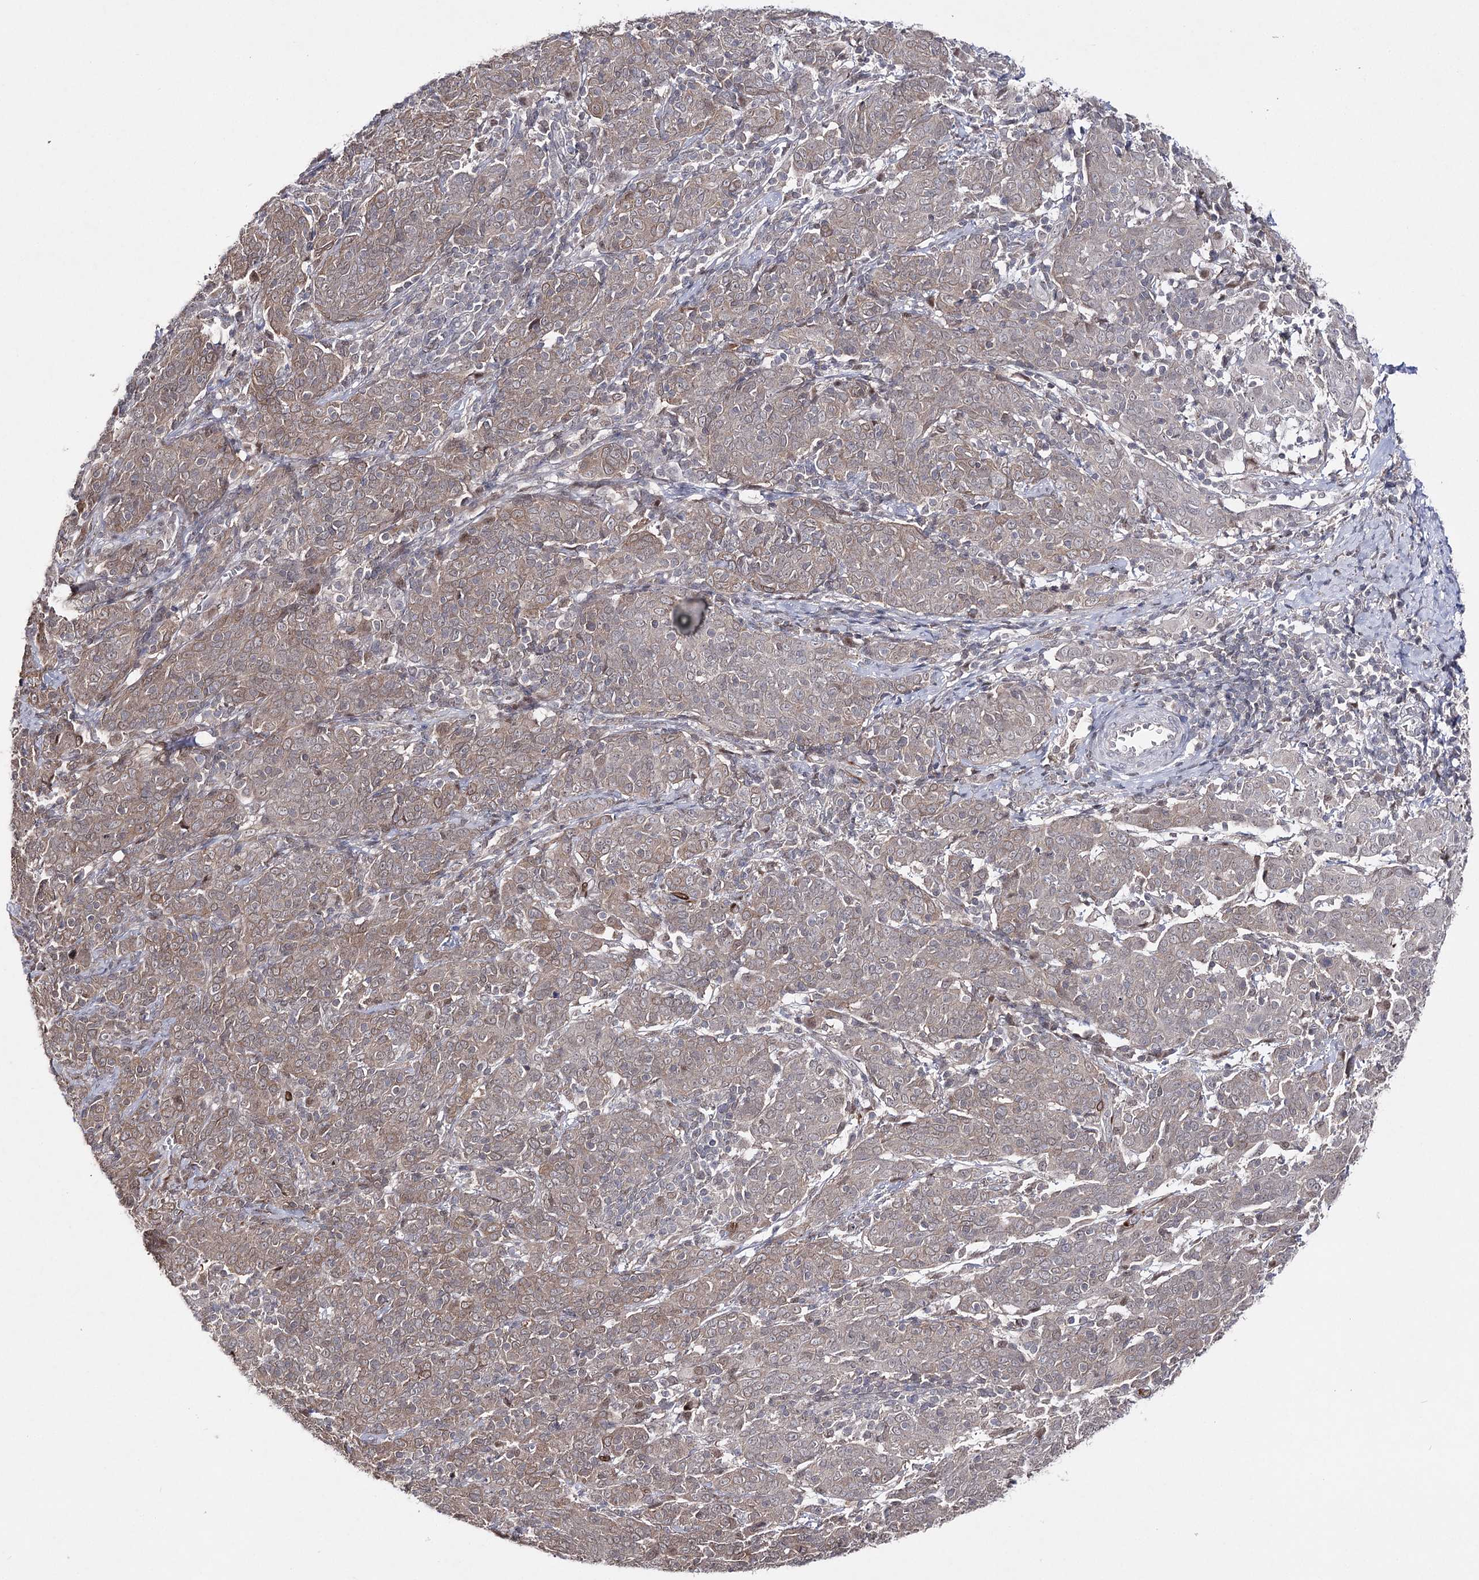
{"staining": {"intensity": "weak", "quantity": ">75%", "location": "cytoplasmic/membranous"}, "tissue": "cervical cancer", "cell_type": "Tumor cells", "image_type": "cancer", "snomed": [{"axis": "morphology", "description": "Squamous cell carcinoma, NOS"}, {"axis": "topography", "description": "Cervix"}], "caption": "This image exhibits IHC staining of human cervical squamous cell carcinoma, with low weak cytoplasmic/membranous positivity in about >75% of tumor cells.", "gene": "HSD11B2", "patient": {"sex": "female", "age": 67}}